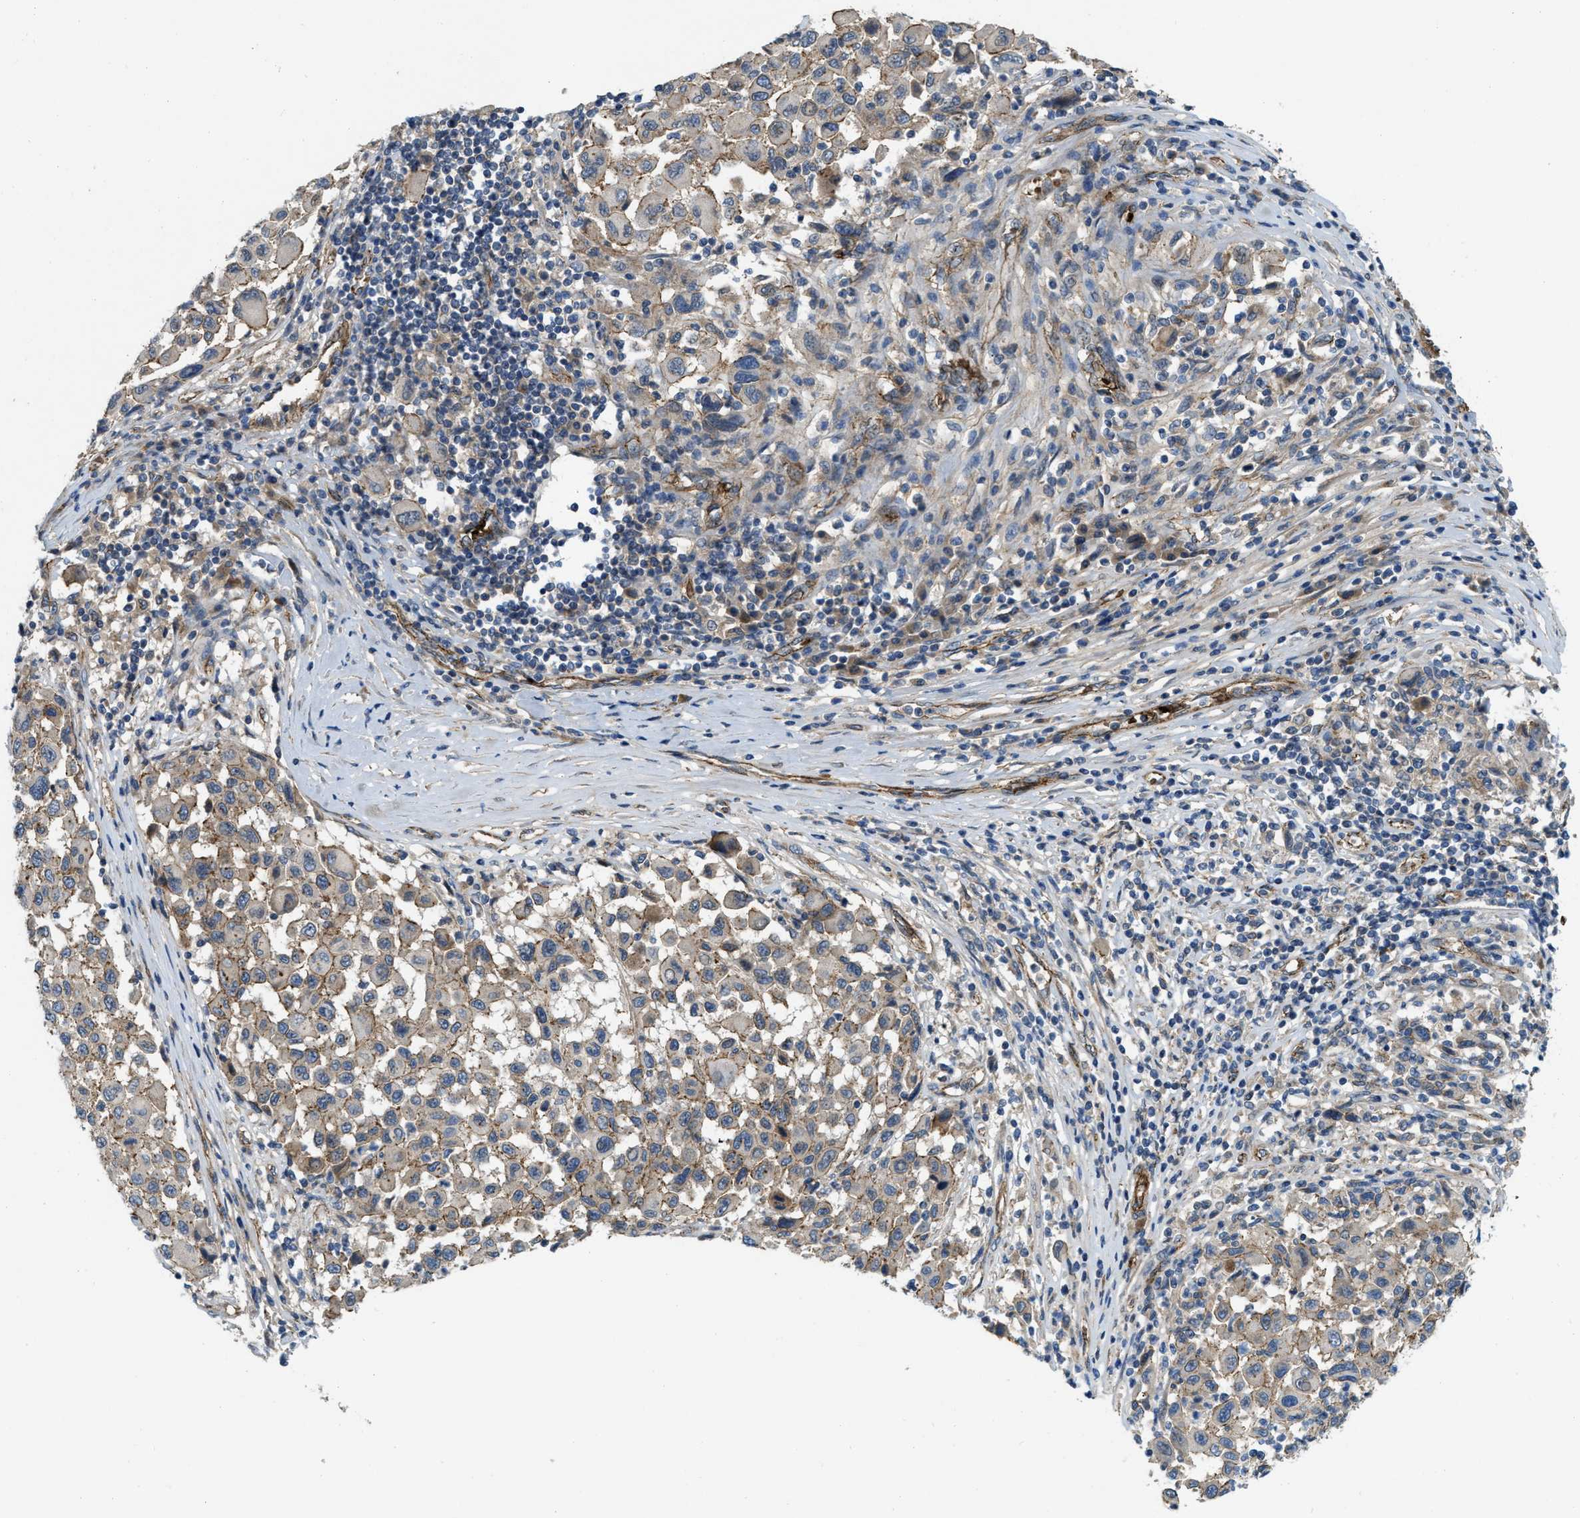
{"staining": {"intensity": "weak", "quantity": "25%-75%", "location": "cytoplasmic/membranous"}, "tissue": "melanoma", "cell_type": "Tumor cells", "image_type": "cancer", "snomed": [{"axis": "morphology", "description": "Malignant melanoma, Metastatic site"}, {"axis": "topography", "description": "Lymph node"}], "caption": "Protein staining shows weak cytoplasmic/membranous expression in approximately 25%-75% of tumor cells in malignant melanoma (metastatic site).", "gene": "ERC1", "patient": {"sex": "male", "age": 61}}